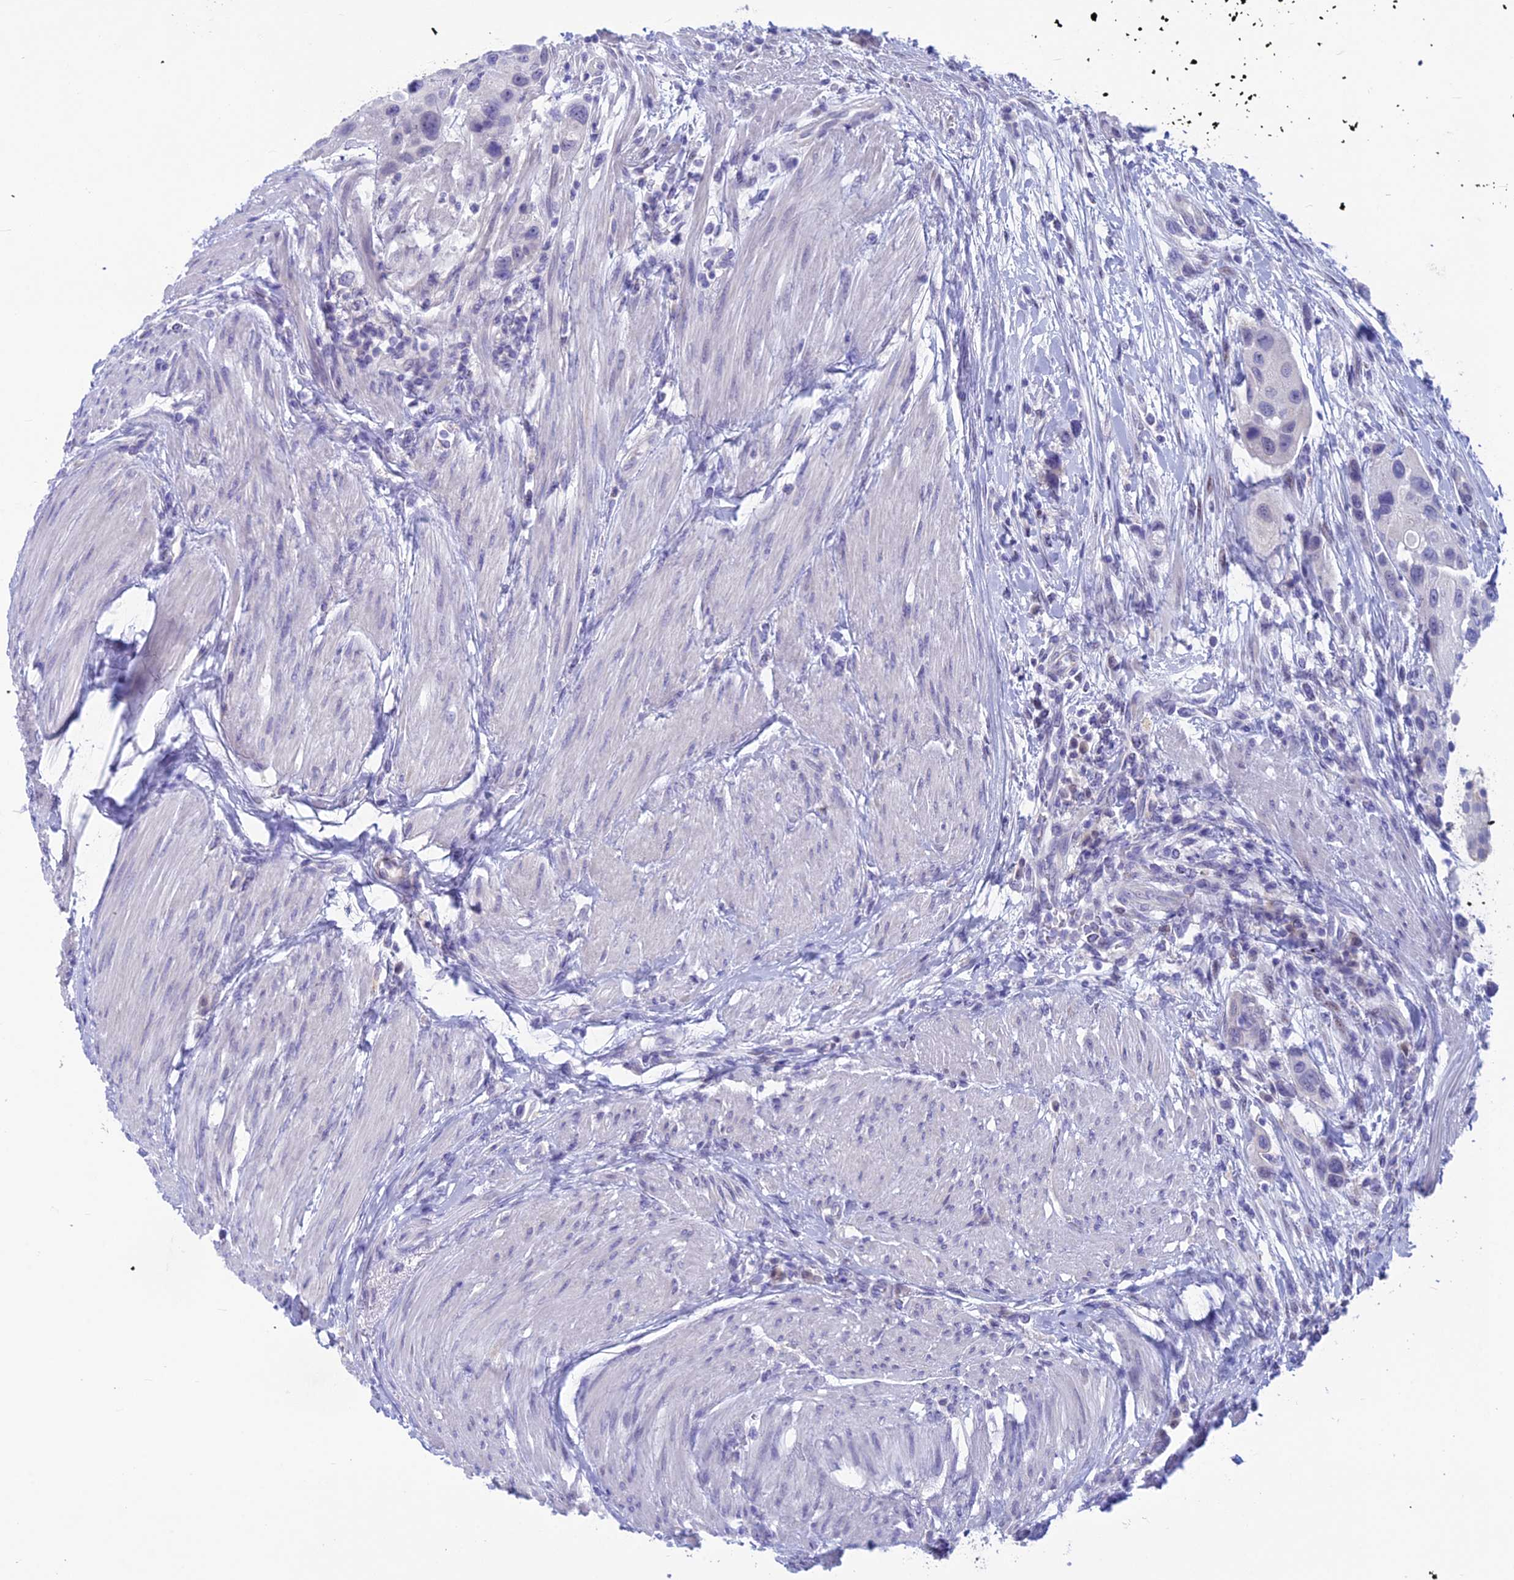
{"staining": {"intensity": "negative", "quantity": "none", "location": "none"}, "tissue": "urothelial cancer", "cell_type": "Tumor cells", "image_type": "cancer", "snomed": [{"axis": "morphology", "description": "Normal tissue, NOS"}, {"axis": "morphology", "description": "Urothelial carcinoma, High grade"}, {"axis": "topography", "description": "Vascular tissue"}, {"axis": "topography", "description": "Urinary bladder"}], "caption": "IHC micrograph of high-grade urothelial carcinoma stained for a protein (brown), which displays no staining in tumor cells.", "gene": "SNTN", "patient": {"sex": "female", "age": 56}}